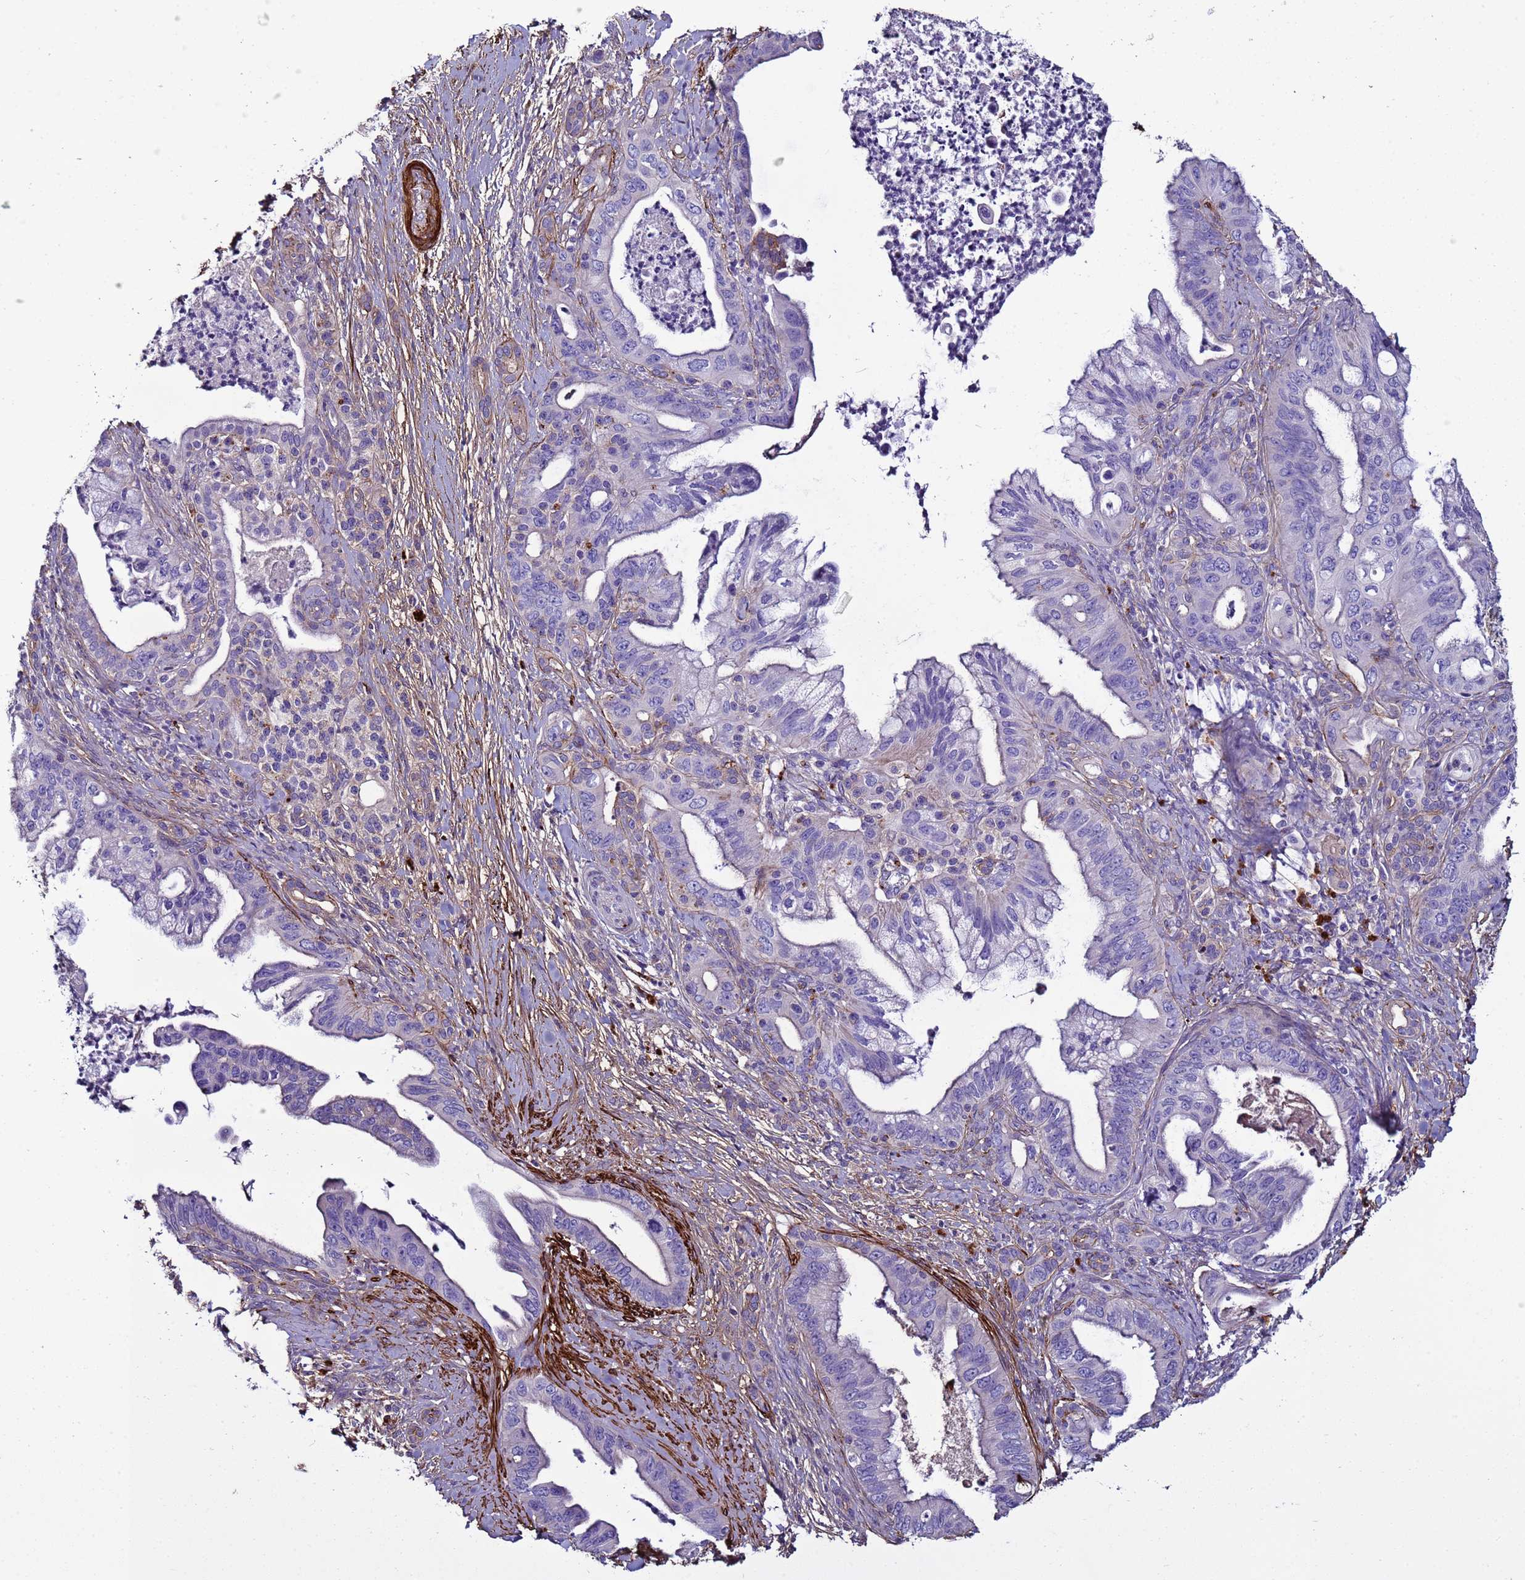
{"staining": {"intensity": "negative", "quantity": "none", "location": "none"}, "tissue": "pancreatic cancer", "cell_type": "Tumor cells", "image_type": "cancer", "snomed": [{"axis": "morphology", "description": "Adenocarcinoma, NOS"}, {"axis": "topography", "description": "Pancreas"}], "caption": "Pancreatic cancer (adenocarcinoma) was stained to show a protein in brown. There is no significant expression in tumor cells.", "gene": "RABL2B", "patient": {"sex": "male", "age": 58}}